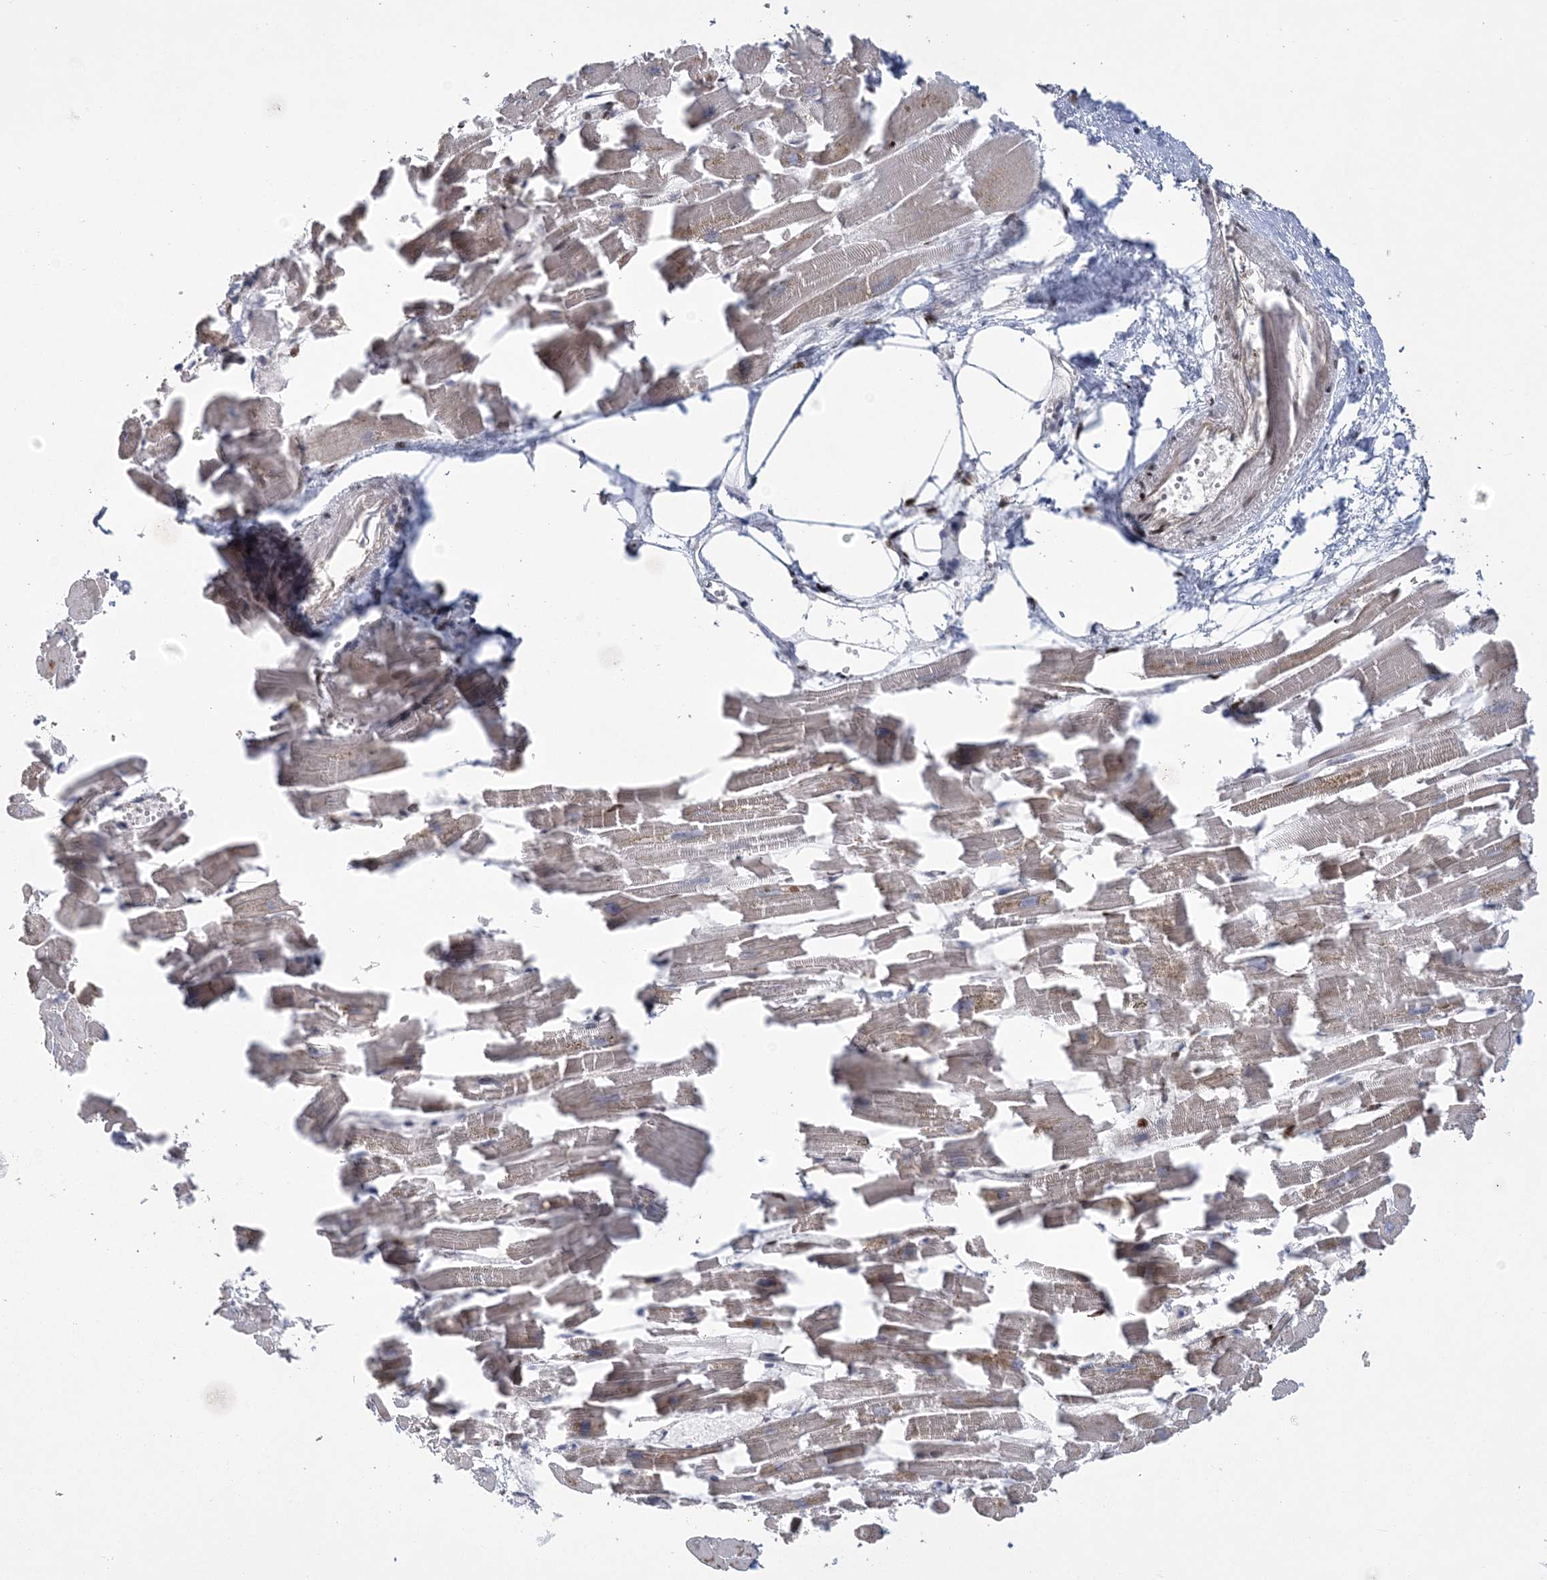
{"staining": {"intensity": "weak", "quantity": "25%-75%", "location": "cytoplasmic/membranous,nuclear"}, "tissue": "heart muscle", "cell_type": "Cardiomyocytes", "image_type": "normal", "snomed": [{"axis": "morphology", "description": "Normal tissue, NOS"}, {"axis": "topography", "description": "Heart"}], "caption": "Immunohistochemistry (IHC) (DAB) staining of unremarkable human heart muscle reveals weak cytoplasmic/membranous,nuclear protein positivity in about 25%-75% of cardiomyocytes.", "gene": "HOMEZ", "patient": {"sex": "female", "age": 64}}